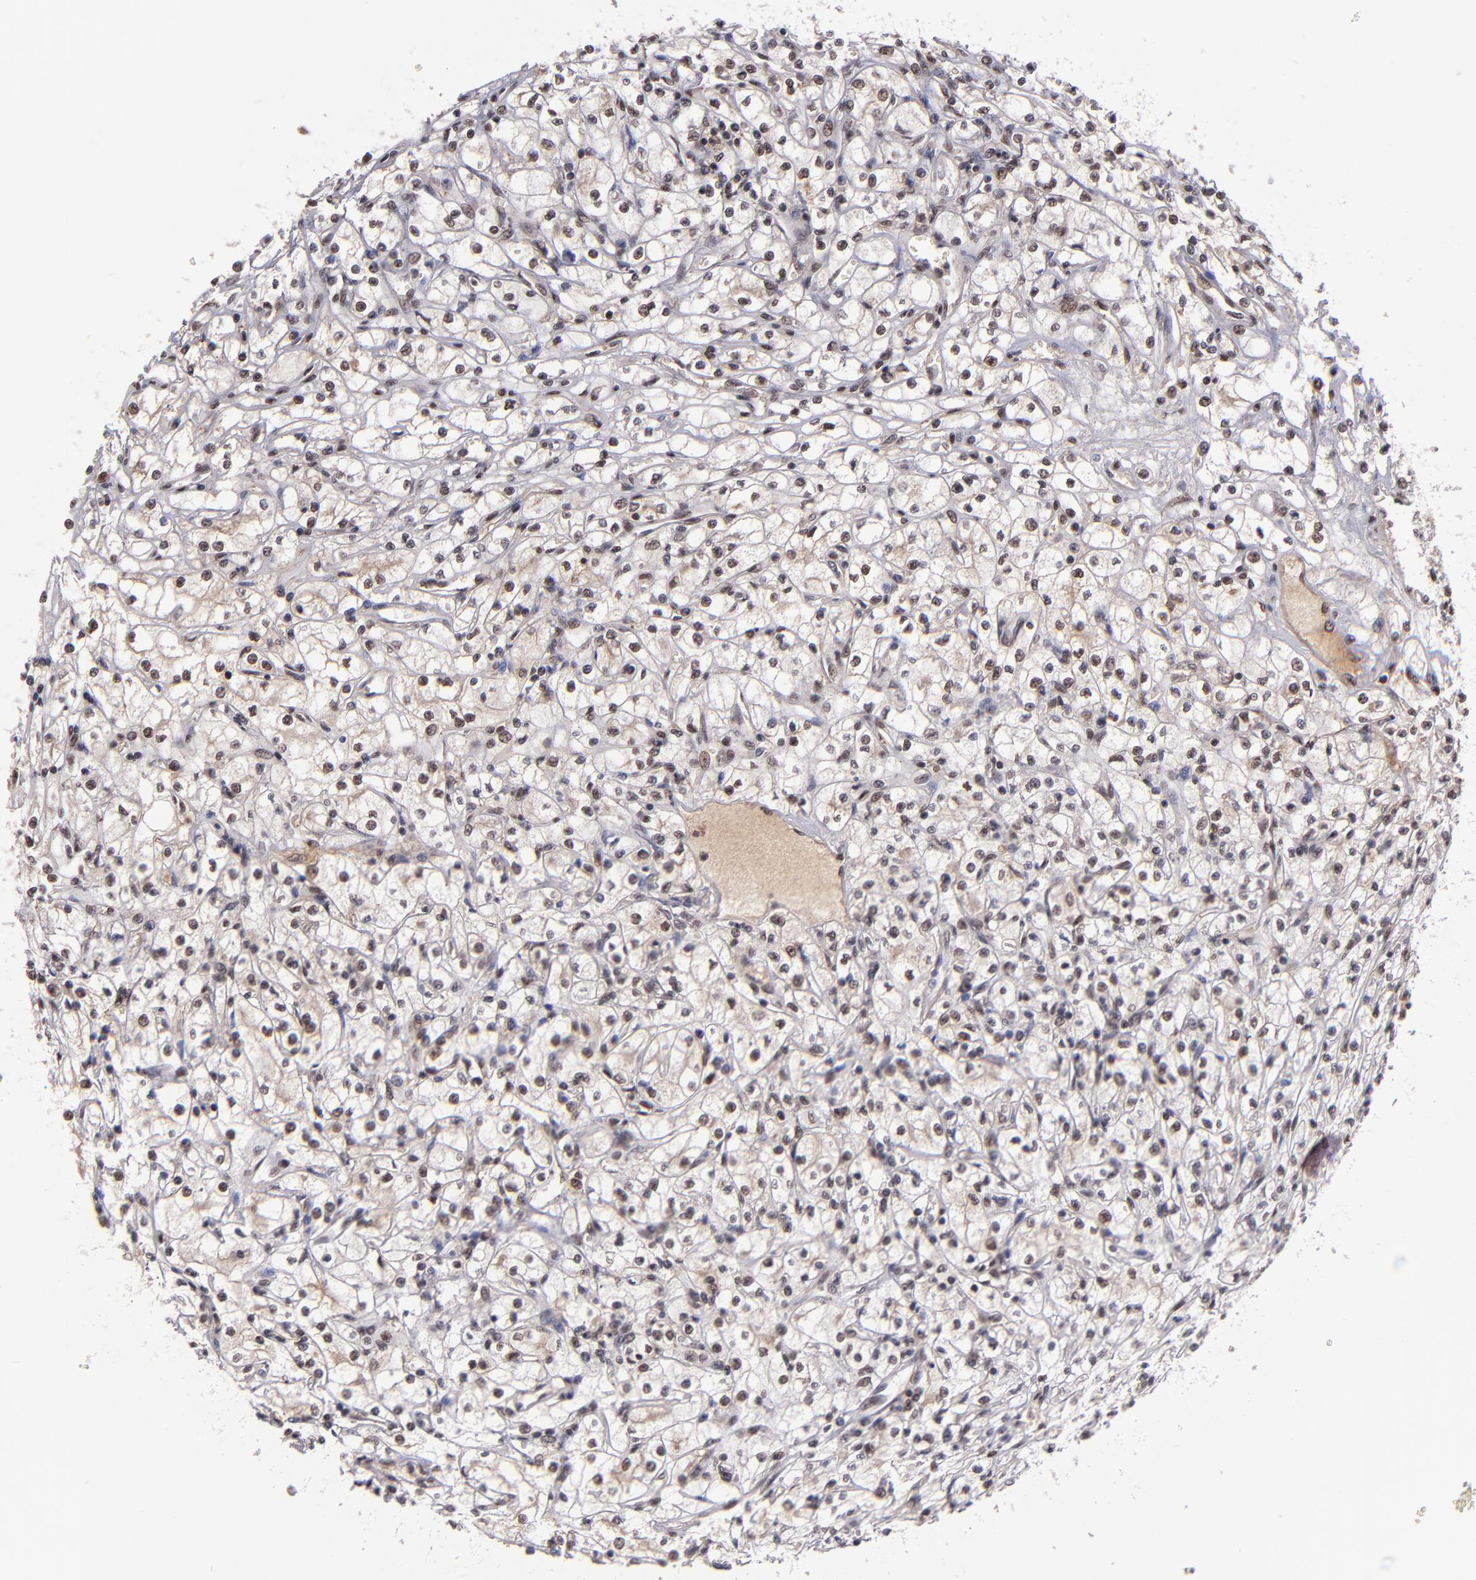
{"staining": {"intensity": "moderate", "quantity": "25%-75%", "location": "nuclear"}, "tissue": "renal cancer", "cell_type": "Tumor cells", "image_type": "cancer", "snomed": [{"axis": "morphology", "description": "Adenocarcinoma, NOS"}, {"axis": "topography", "description": "Kidney"}], "caption": "DAB immunohistochemical staining of renal adenocarcinoma reveals moderate nuclear protein staining in approximately 25%-75% of tumor cells. Ihc stains the protein of interest in brown and the nuclei are stained blue.", "gene": "EP300", "patient": {"sex": "male", "age": 61}}